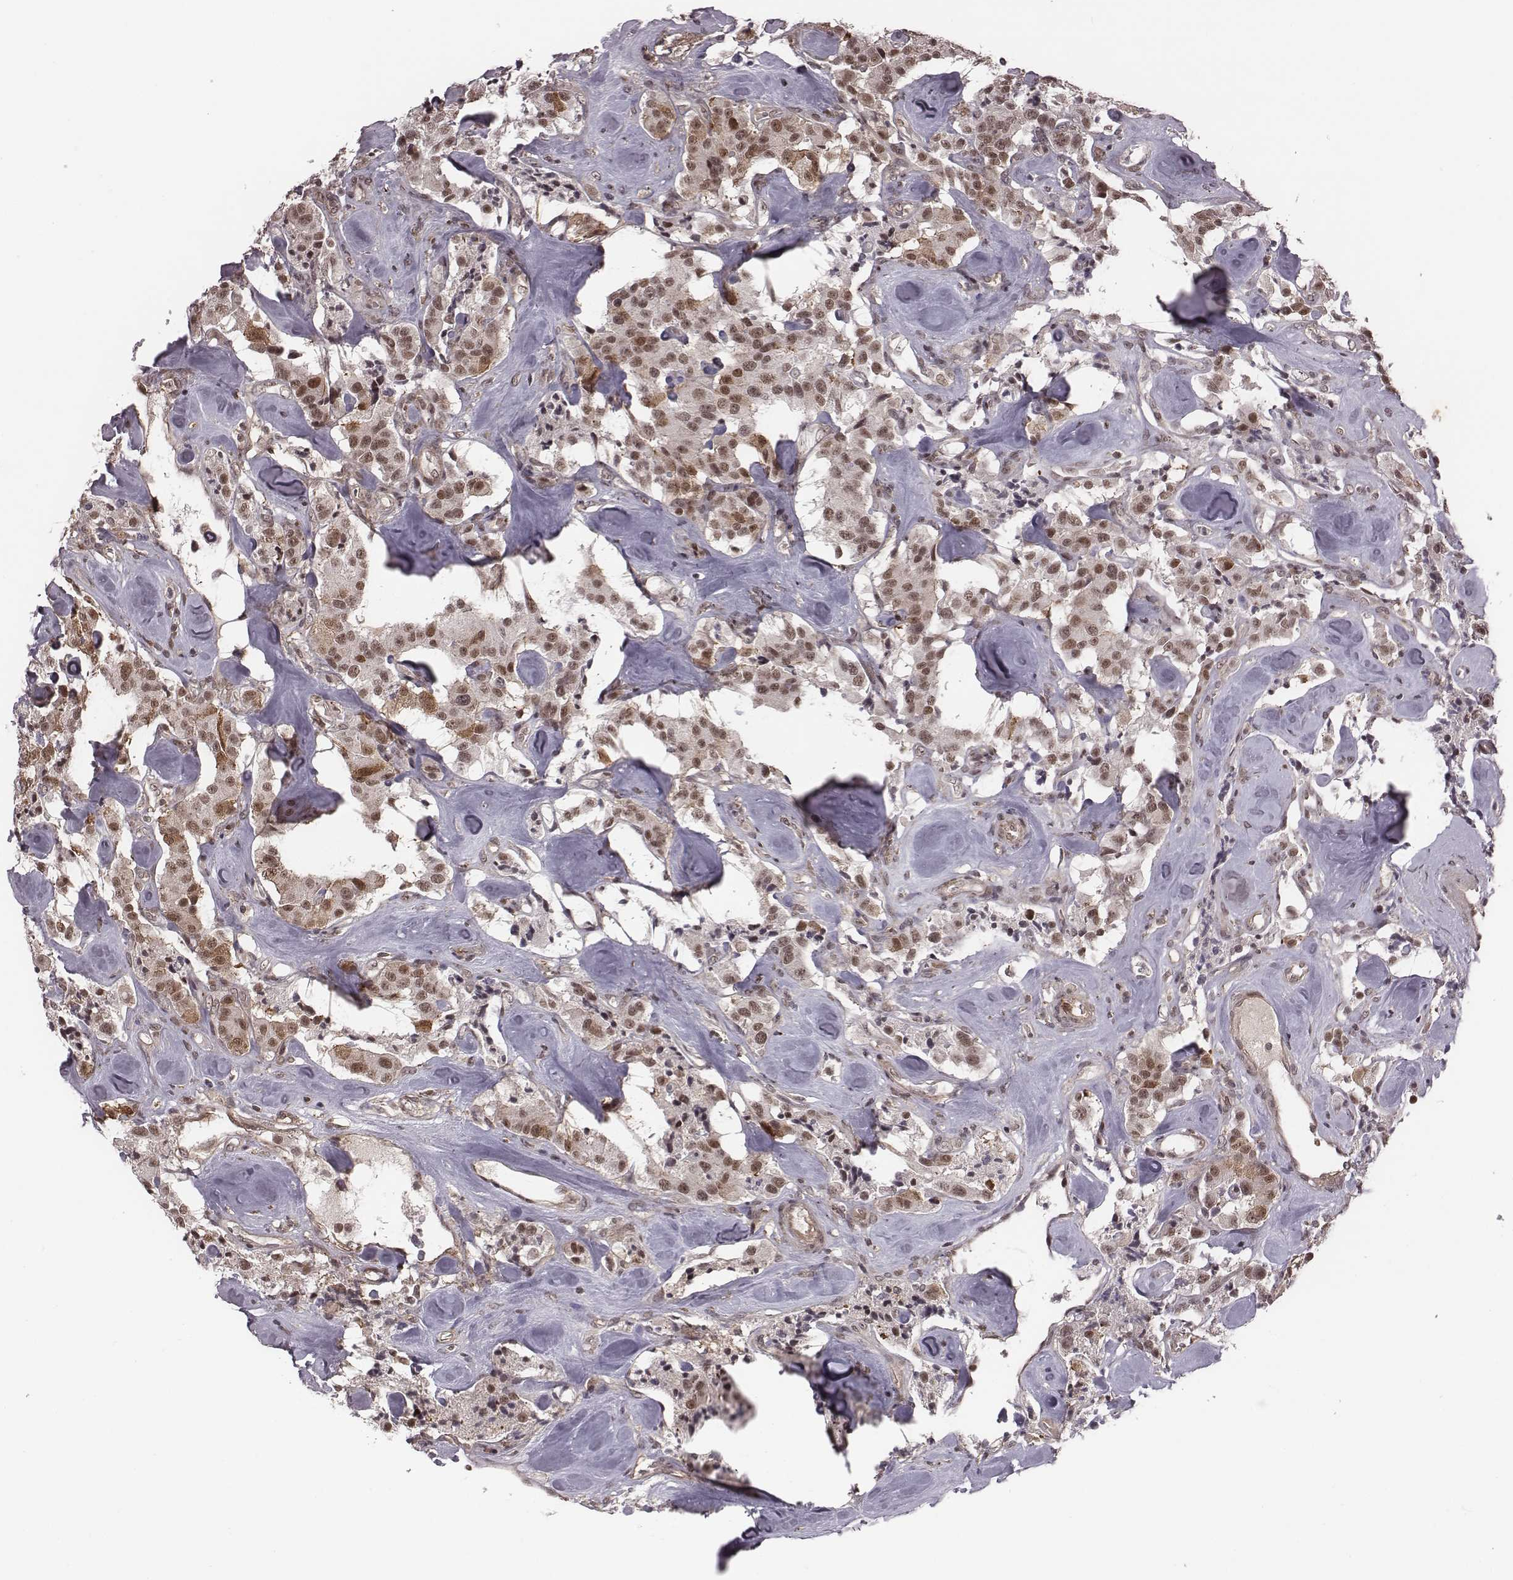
{"staining": {"intensity": "weak", "quantity": ">75%", "location": "cytoplasmic/membranous,nuclear"}, "tissue": "carcinoid", "cell_type": "Tumor cells", "image_type": "cancer", "snomed": [{"axis": "morphology", "description": "Carcinoid, malignant, NOS"}, {"axis": "topography", "description": "Pancreas"}], "caption": "Protein staining exhibits weak cytoplasmic/membranous and nuclear staining in about >75% of tumor cells in malignant carcinoid.", "gene": "RPL3", "patient": {"sex": "male", "age": 41}}